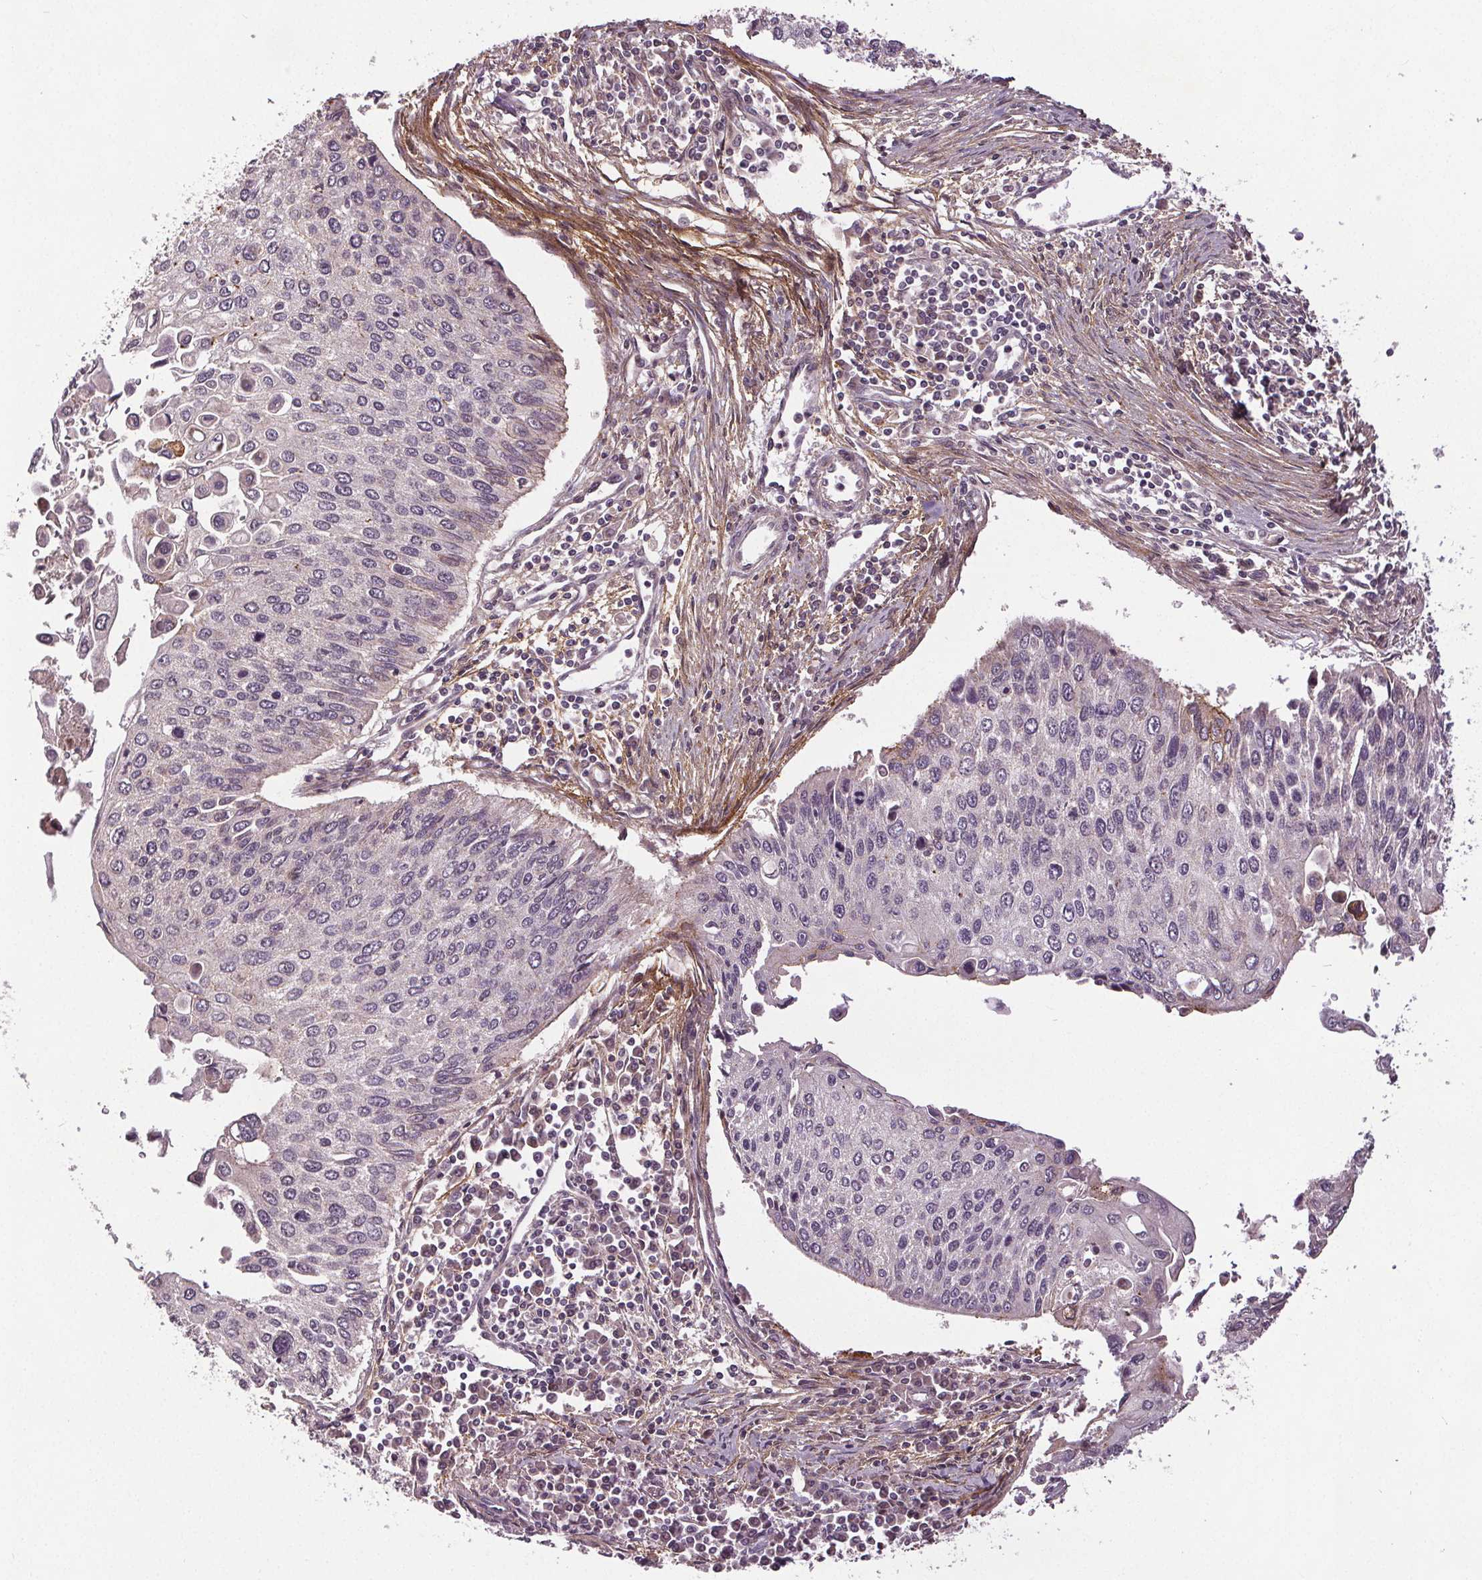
{"staining": {"intensity": "negative", "quantity": "none", "location": "none"}, "tissue": "lung cancer", "cell_type": "Tumor cells", "image_type": "cancer", "snomed": [{"axis": "morphology", "description": "Squamous cell carcinoma, NOS"}, {"axis": "morphology", "description": "Squamous cell carcinoma, metastatic, NOS"}, {"axis": "topography", "description": "Lung"}], "caption": "Photomicrograph shows no significant protein expression in tumor cells of lung squamous cell carcinoma. Brightfield microscopy of immunohistochemistry stained with DAB (3,3'-diaminobenzidine) (brown) and hematoxylin (blue), captured at high magnification.", "gene": "EPHB3", "patient": {"sex": "male", "age": 63}}